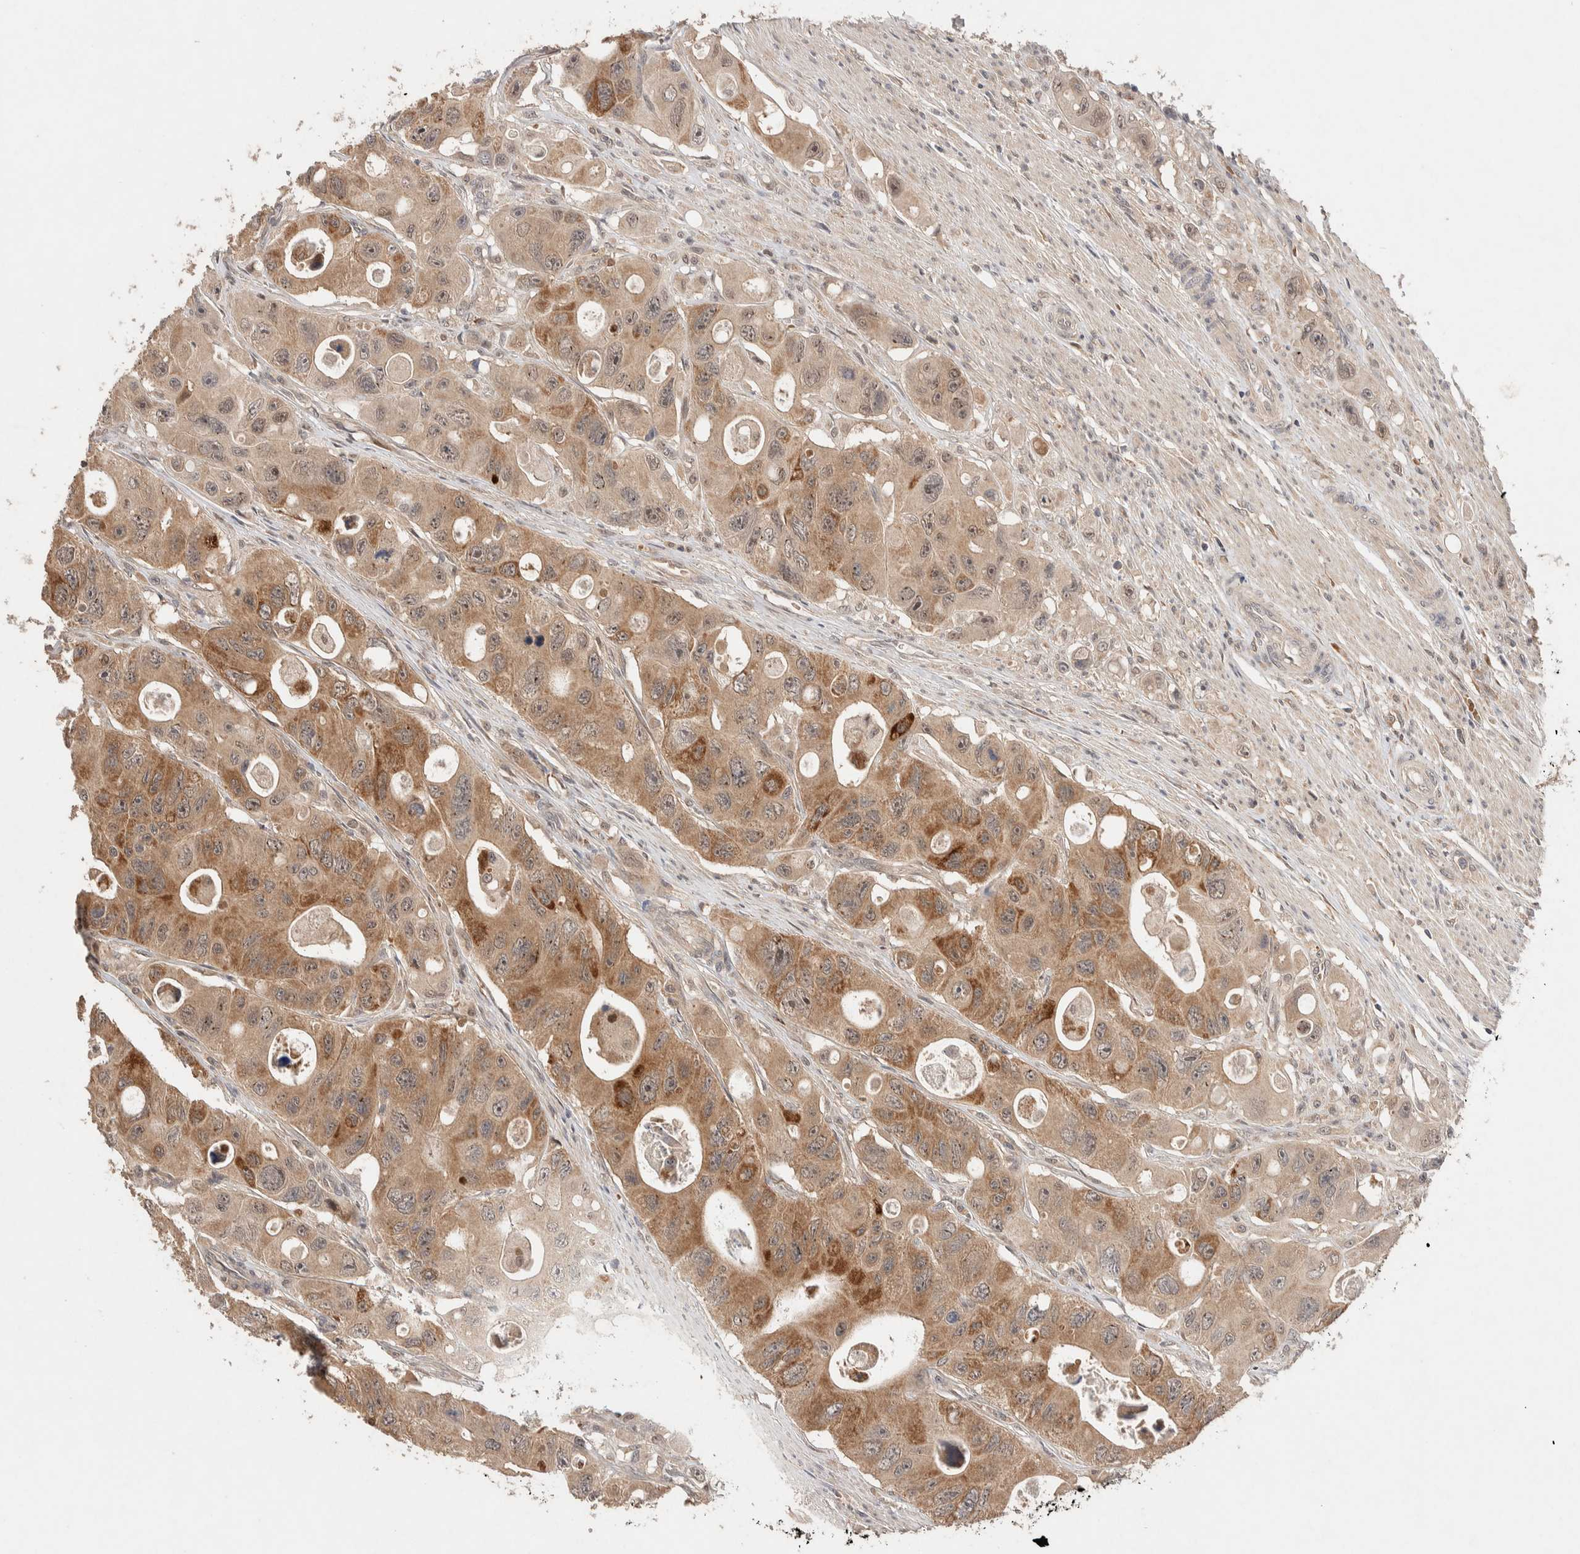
{"staining": {"intensity": "moderate", "quantity": ">75%", "location": "cytoplasmic/membranous"}, "tissue": "colorectal cancer", "cell_type": "Tumor cells", "image_type": "cancer", "snomed": [{"axis": "morphology", "description": "Adenocarcinoma, NOS"}, {"axis": "topography", "description": "Colon"}], "caption": "Immunohistochemistry (IHC) (DAB (3,3'-diaminobenzidine)) staining of human adenocarcinoma (colorectal) reveals moderate cytoplasmic/membranous protein staining in approximately >75% of tumor cells.", "gene": "CASK", "patient": {"sex": "female", "age": 46}}